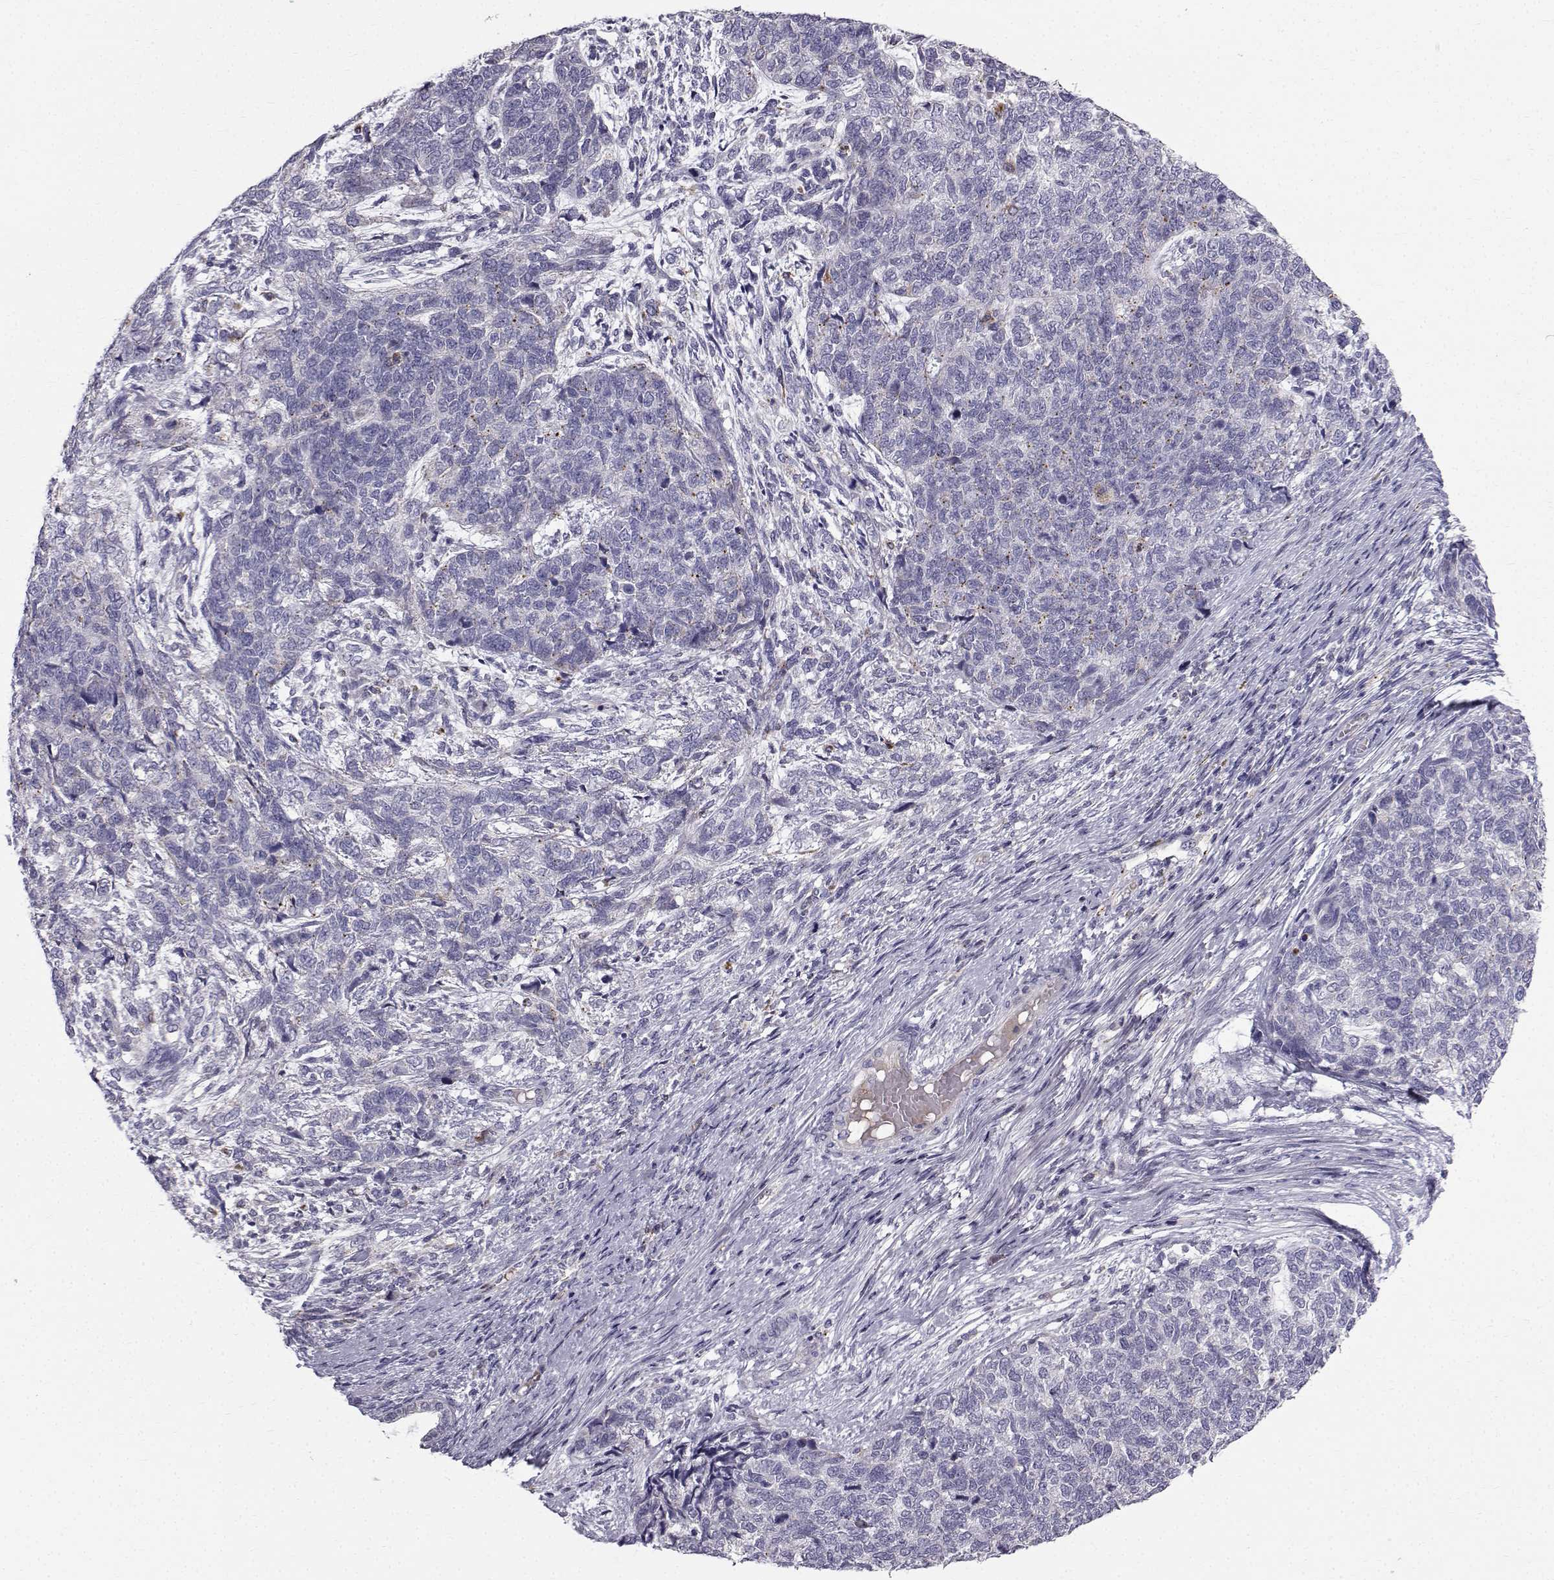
{"staining": {"intensity": "negative", "quantity": "none", "location": "none"}, "tissue": "cervical cancer", "cell_type": "Tumor cells", "image_type": "cancer", "snomed": [{"axis": "morphology", "description": "Squamous cell carcinoma, NOS"}, {"axis": "topography", "description": "Cervix"}], "caption": "A high-resolution image shows immunohistochemistry staining of cervical squamous cell carcinoma, which reveals no significant staining in tumor cells.", "gene": "CALCR", "patient": {"sex": "female", "age": 63}}